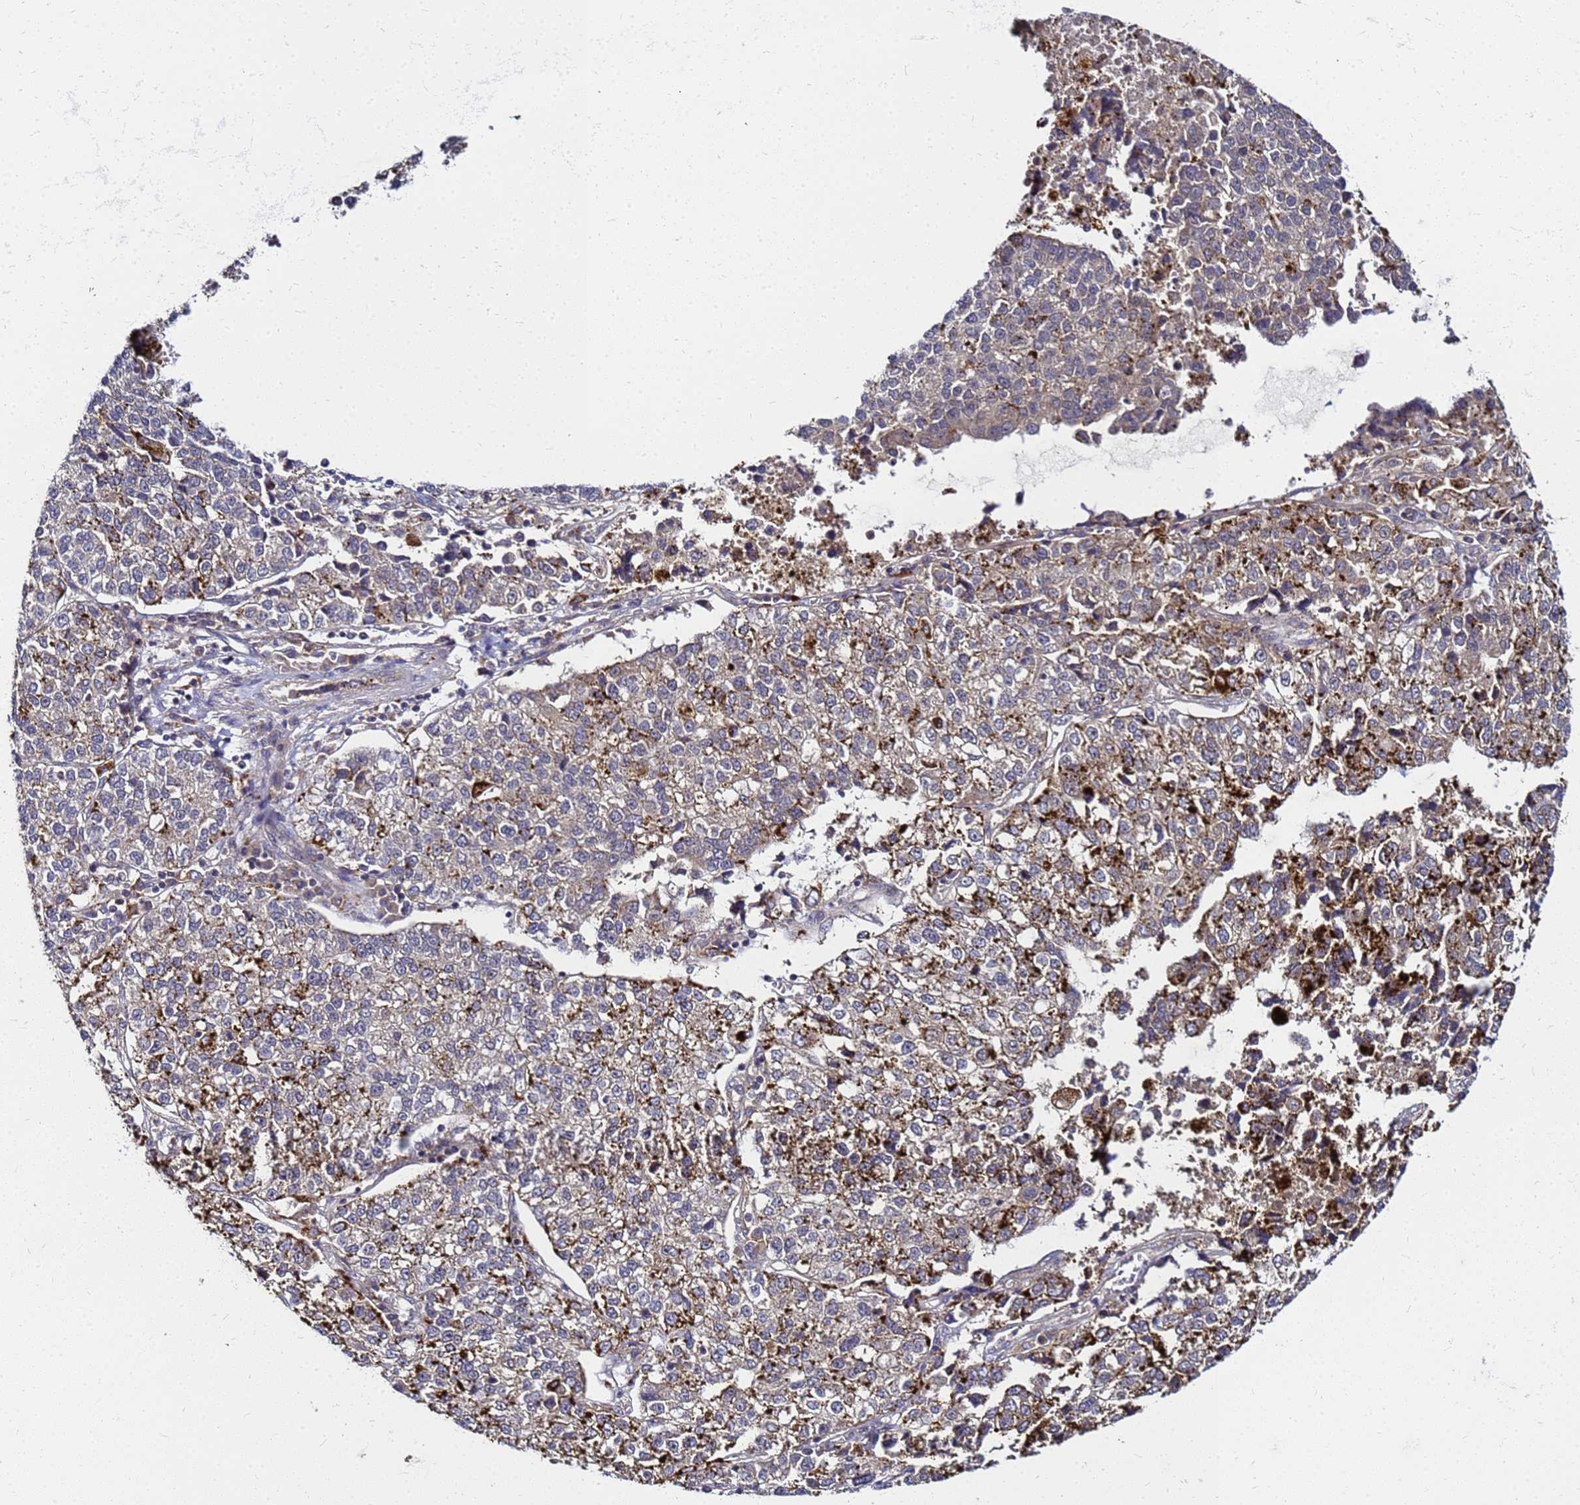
{"staining": {"intensity": "moderate", "quantity": "<25%", "location": "cytoplasmic/membranous"}, "tissue": "lung cancer", "cell_type": "Tumor cells", "image_type": "cancer", "snomed": [{"axis": "morphology", "description": "Adenocarcinoma, NOS"}, {"axis": "topography", "description": "Lung"}], "caption": "A photomicrograph showing moderate cytoplasmic/membranous expression in about <25% of tumor cells in lung adenocarcinoma, as visualized by brown immunohistochemical staining.", "gene": "SAT1", "patient": {"sex": "male", "age": 49}}